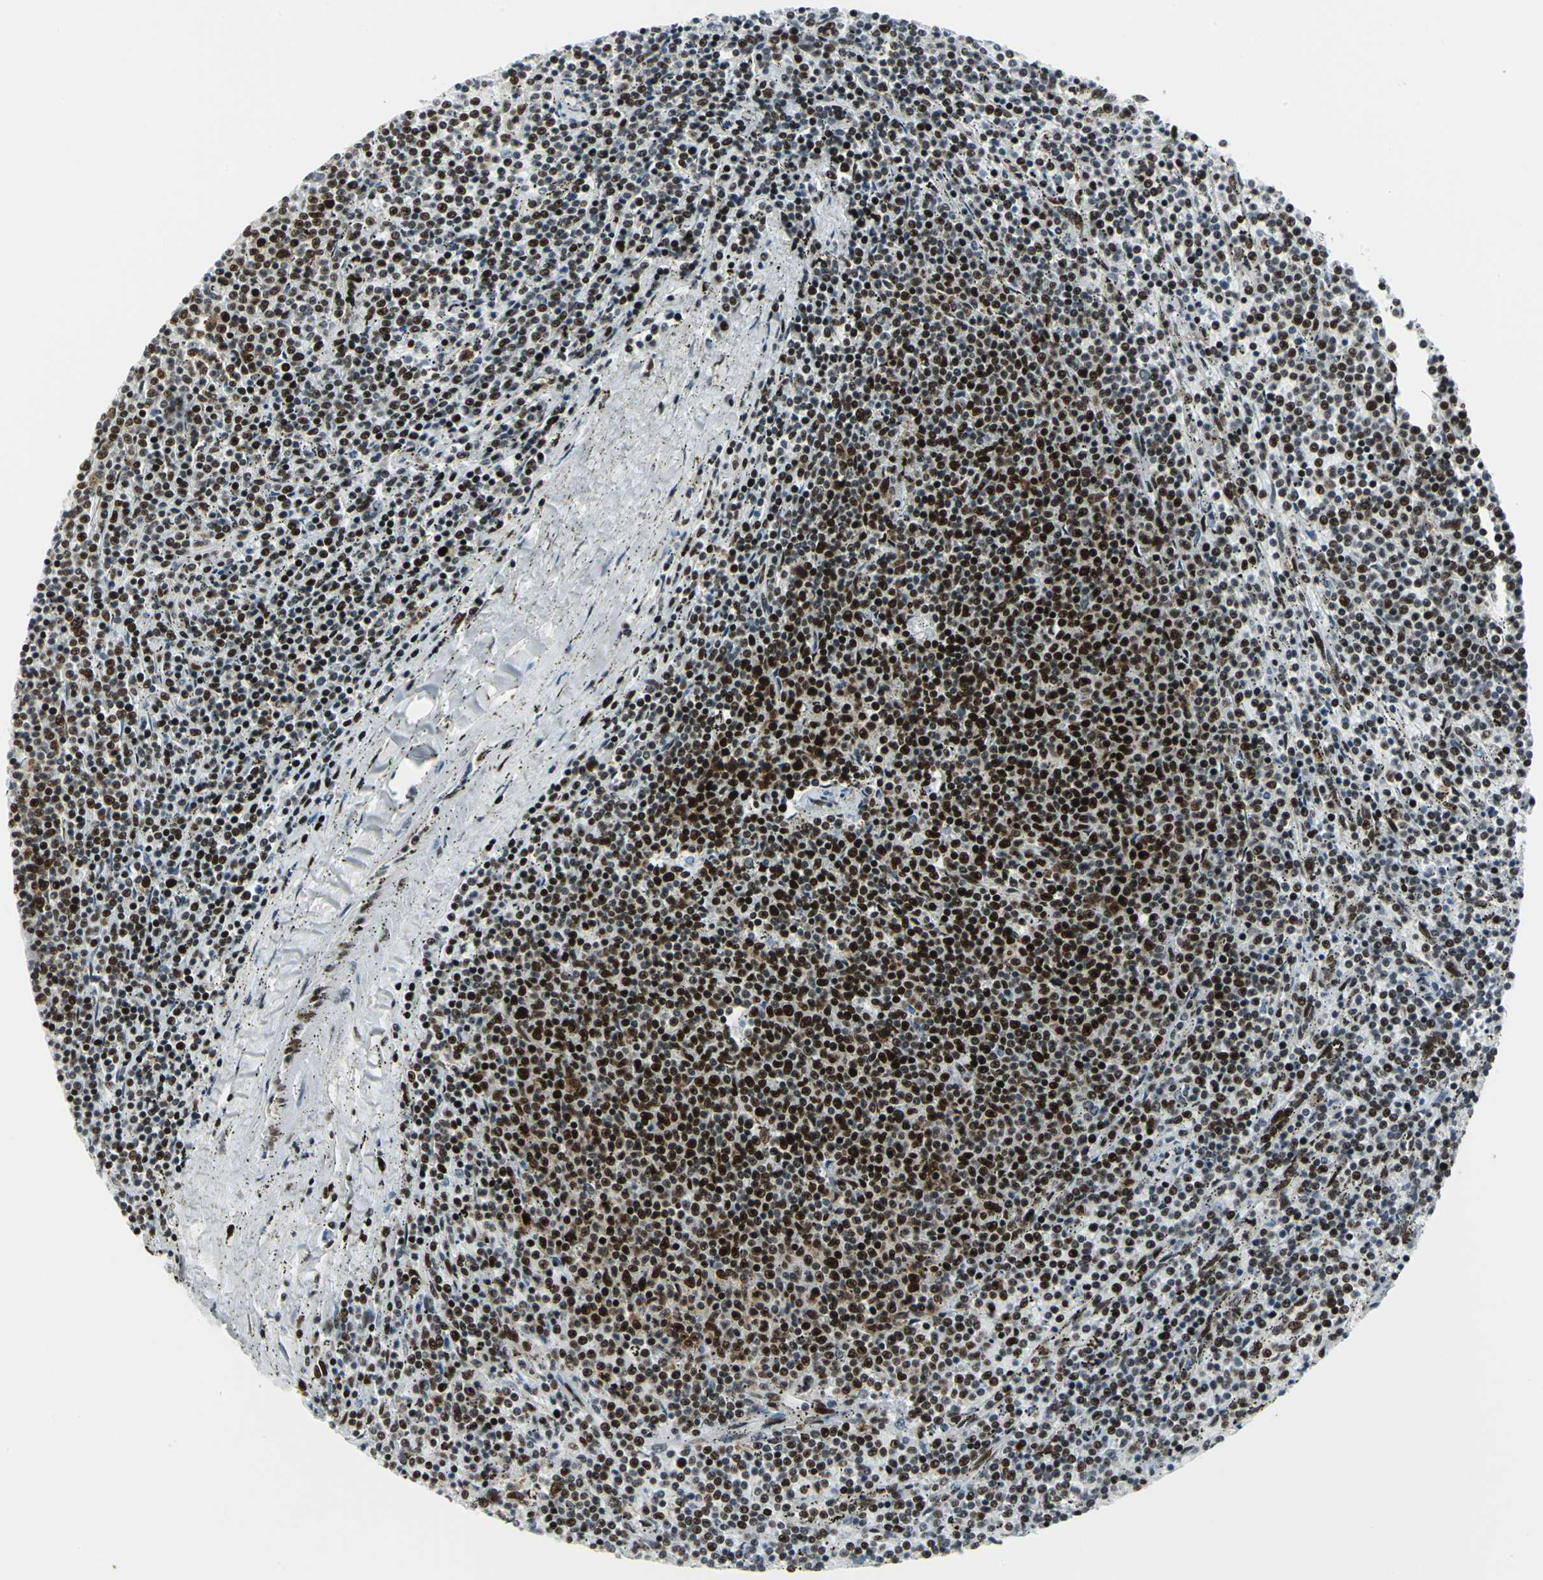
{"staining": {"intensity": "strong", "quantity": ">75%", "location": "nuclear"}, "tissue": "lymphoma", "cell_type": "Tumor cells", "image_type": "cancer", "snomed": [{"axis": "morphology", "description": "Malignant lymphoma, non-Hodgkin's type, Low grade"}, {"axis": "topography", "description": "Spleen"}], "caption": "IHC of human malignant lymphoma, non-Hodgkin's type (low-grade) exhibits high levels of strong nuclear positivity in about >75% of tumor cells.", "gene": "SMARCA4", "patient": {"sex": "female", "age": 50}}